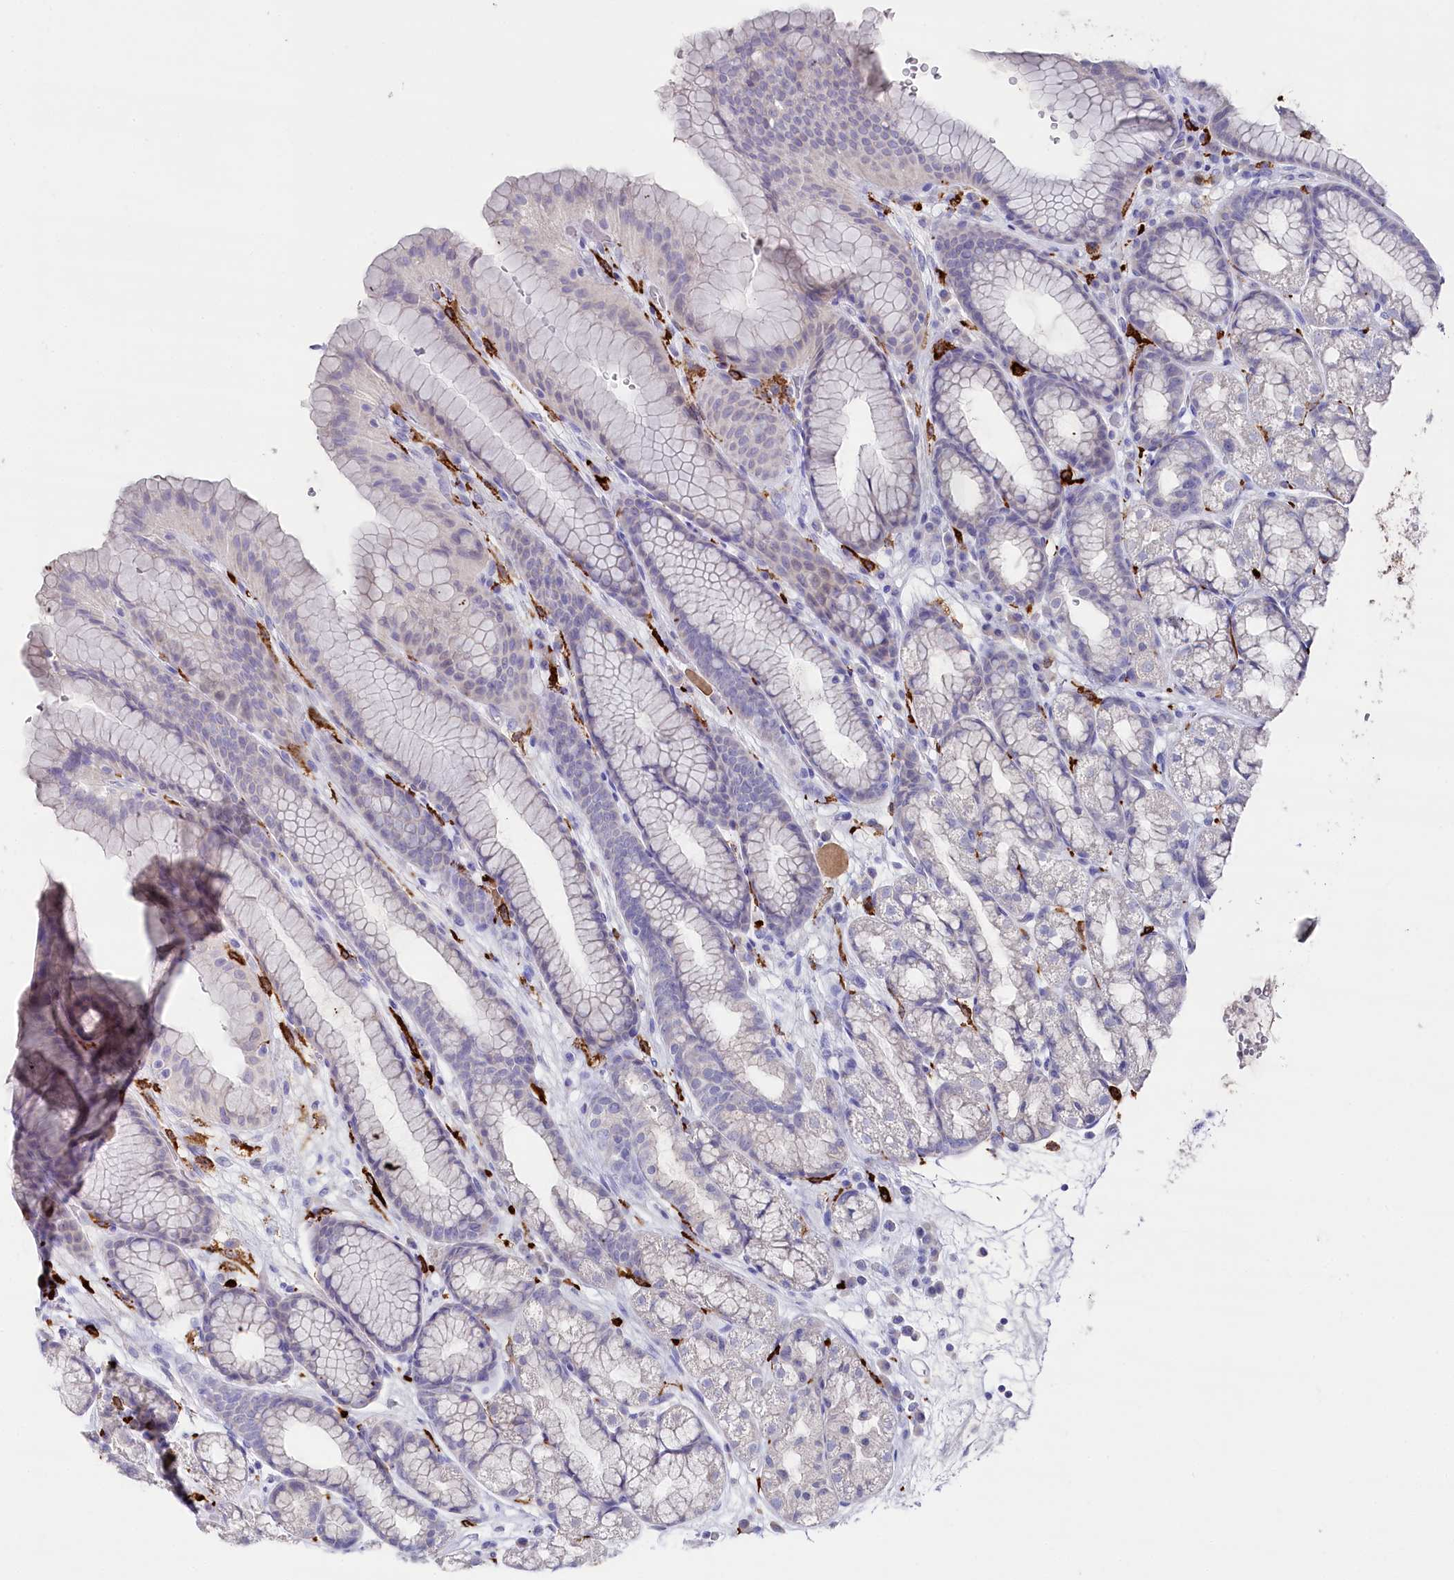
{"staining": {"intensity": "negative", "quantity": "none", "location": "none"}, "tissue": "stomach", "cell_type": "Glandular cells", "image_type": "normal", "snomed": [{"axis": "morphology", "description": "Normal tissue, NOS"}, {"axis": "morphology", "description": "Adenocarcinoma, NOS"}, {"axis": "topography", "description": "Stomach"}], "caption": "Protein analysis of benign stomach demonstrates no significant expression in glandular cells. The staining was performed using DAB to visualize the protein expression in brown, while the nuclei were stained in blue with hematoxylin (Magnification: 20x).", "gene": "CLEC4M", "patient": {"sex": "male", "age": 57}}